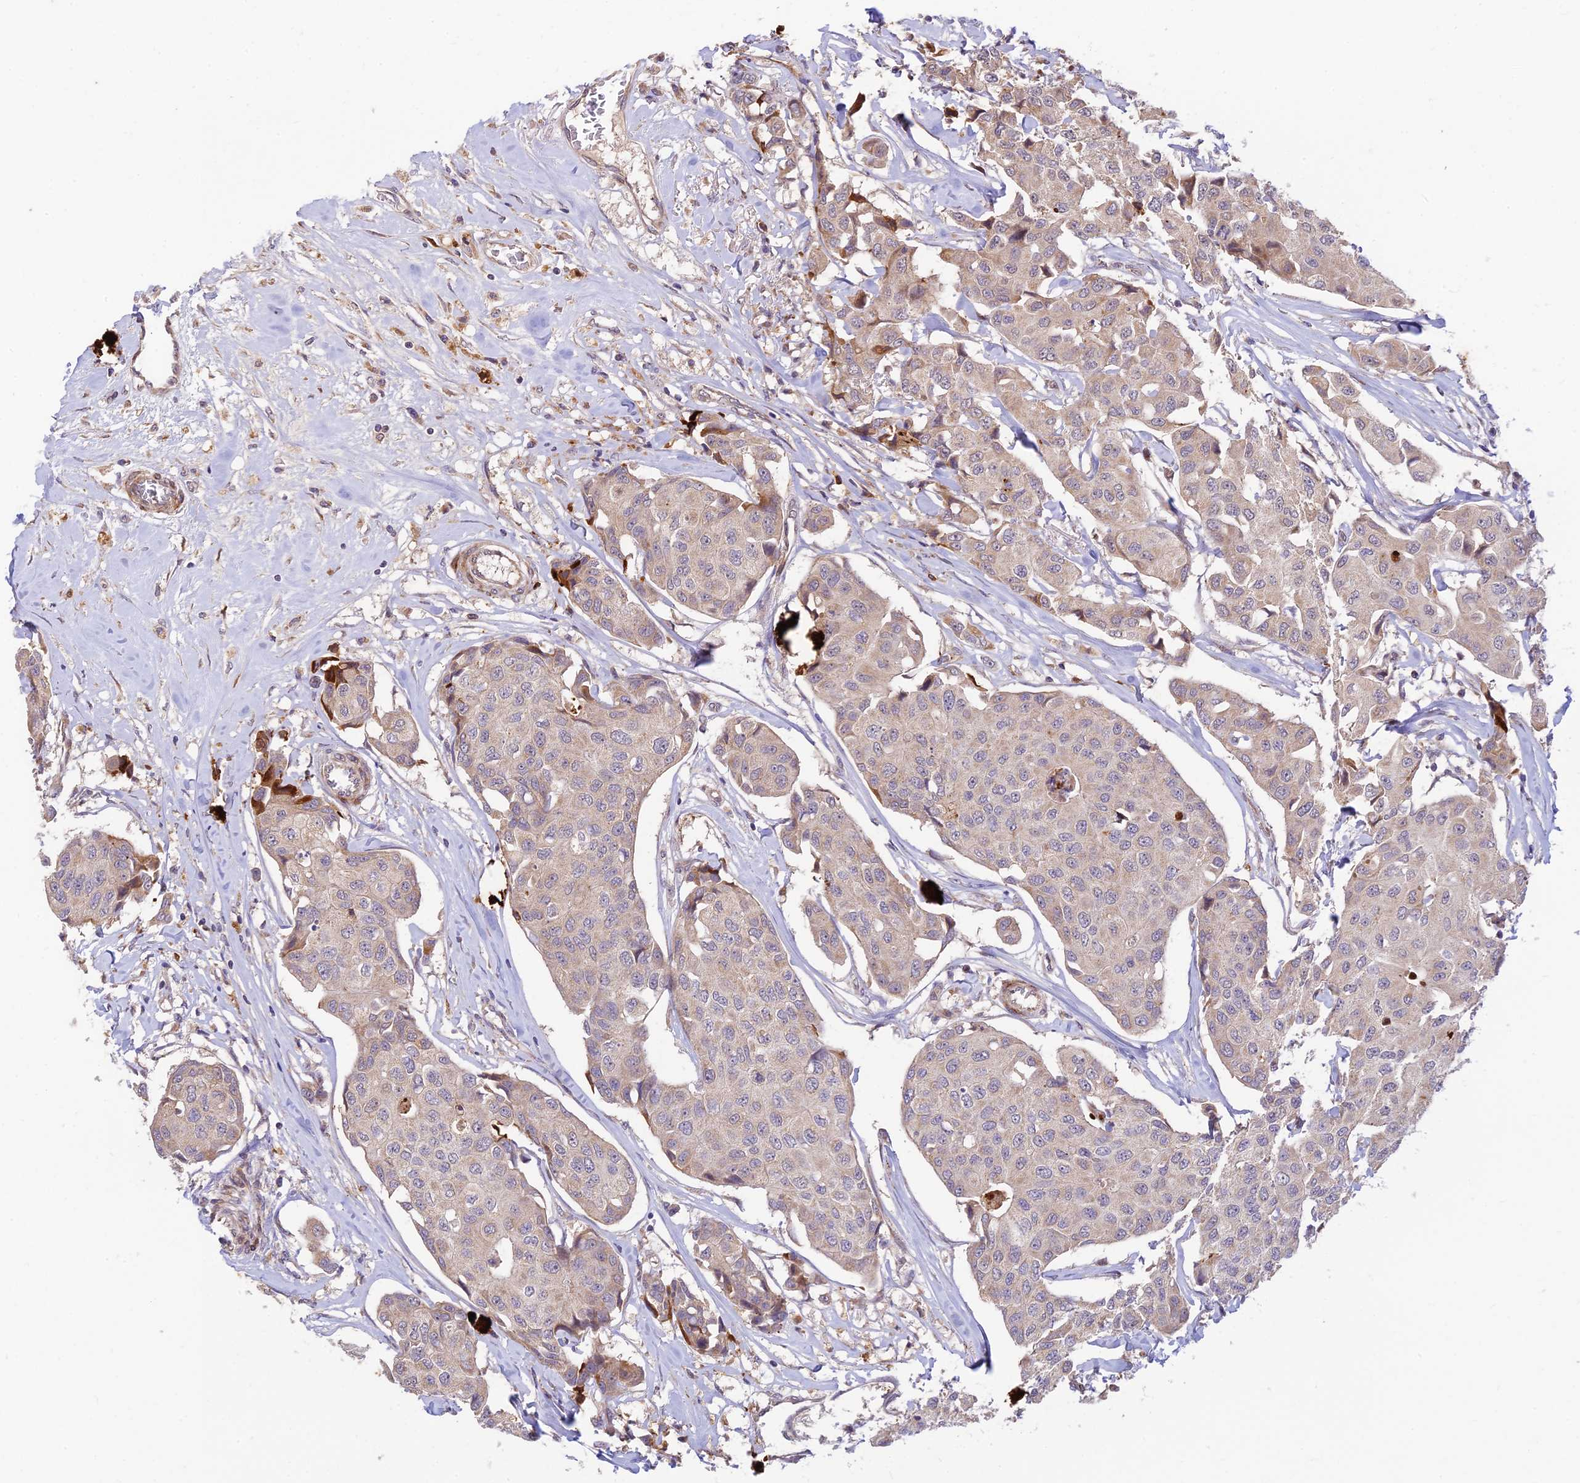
{"staining": {"intensity": "weak", "quantity": "<25%", "location": "cytoplasmic/membranous"}, "tissue": "breast cancer", "cell_type": "Tumor cells", "image_type": "cancer", "snomed": [{"axis": "morphology", "description": "Duct carcinoma"}, {"axis": "topography", "description": "Breast"}], "caption": "The immunohistochemistry (IHC) histopathology image has no significant positivity in tumor cells of breast intraductal carcinoma tissue. (Brightfield microscopy of DAB (3,3'-diaminobenzidine) IHC at high magnification).", "gene": "ASPDH", "patient": {"sex": "female", "age": 80}}